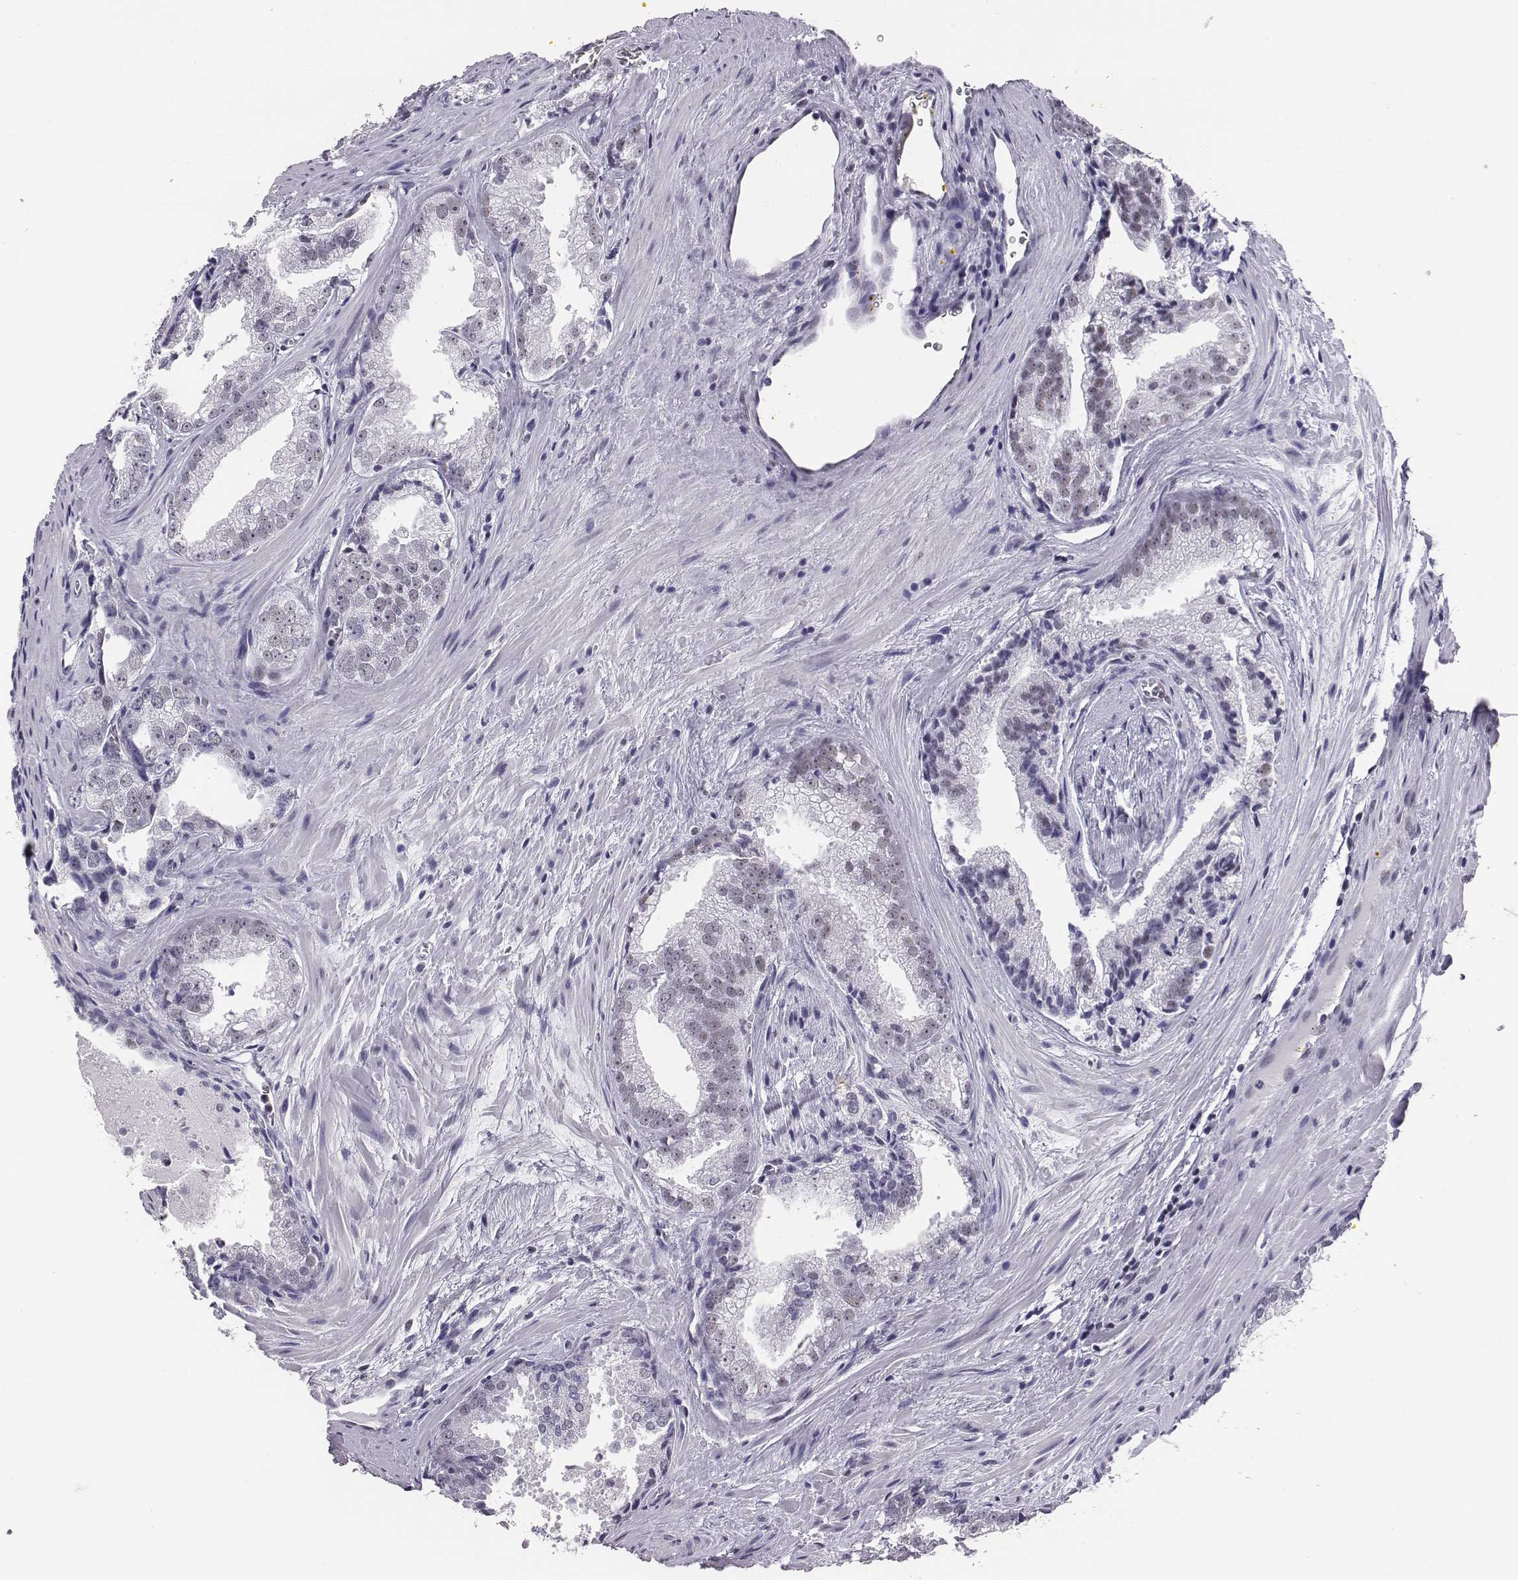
{"staining": {"intensity": "negative", "quantity": "none", "location": "none"}, "tissue": "prostate cancer", "cell_type": "Tumor cells", "image_type": "cancer", "snomed": [{"axis": "morphology", "description": "Adenocarcinoma, NOS"}, {"axis": "morphology", "description": "Adenocarcinoma, High grade"}, {"axis": "topography", "description": "Prostate"}], "caption": "Tumor cells are negative for protein expression in human prostate adenocarcinoma (high-grade).", "gene": "ACOD1", "patient": {"sex": "male", "age": 70}}